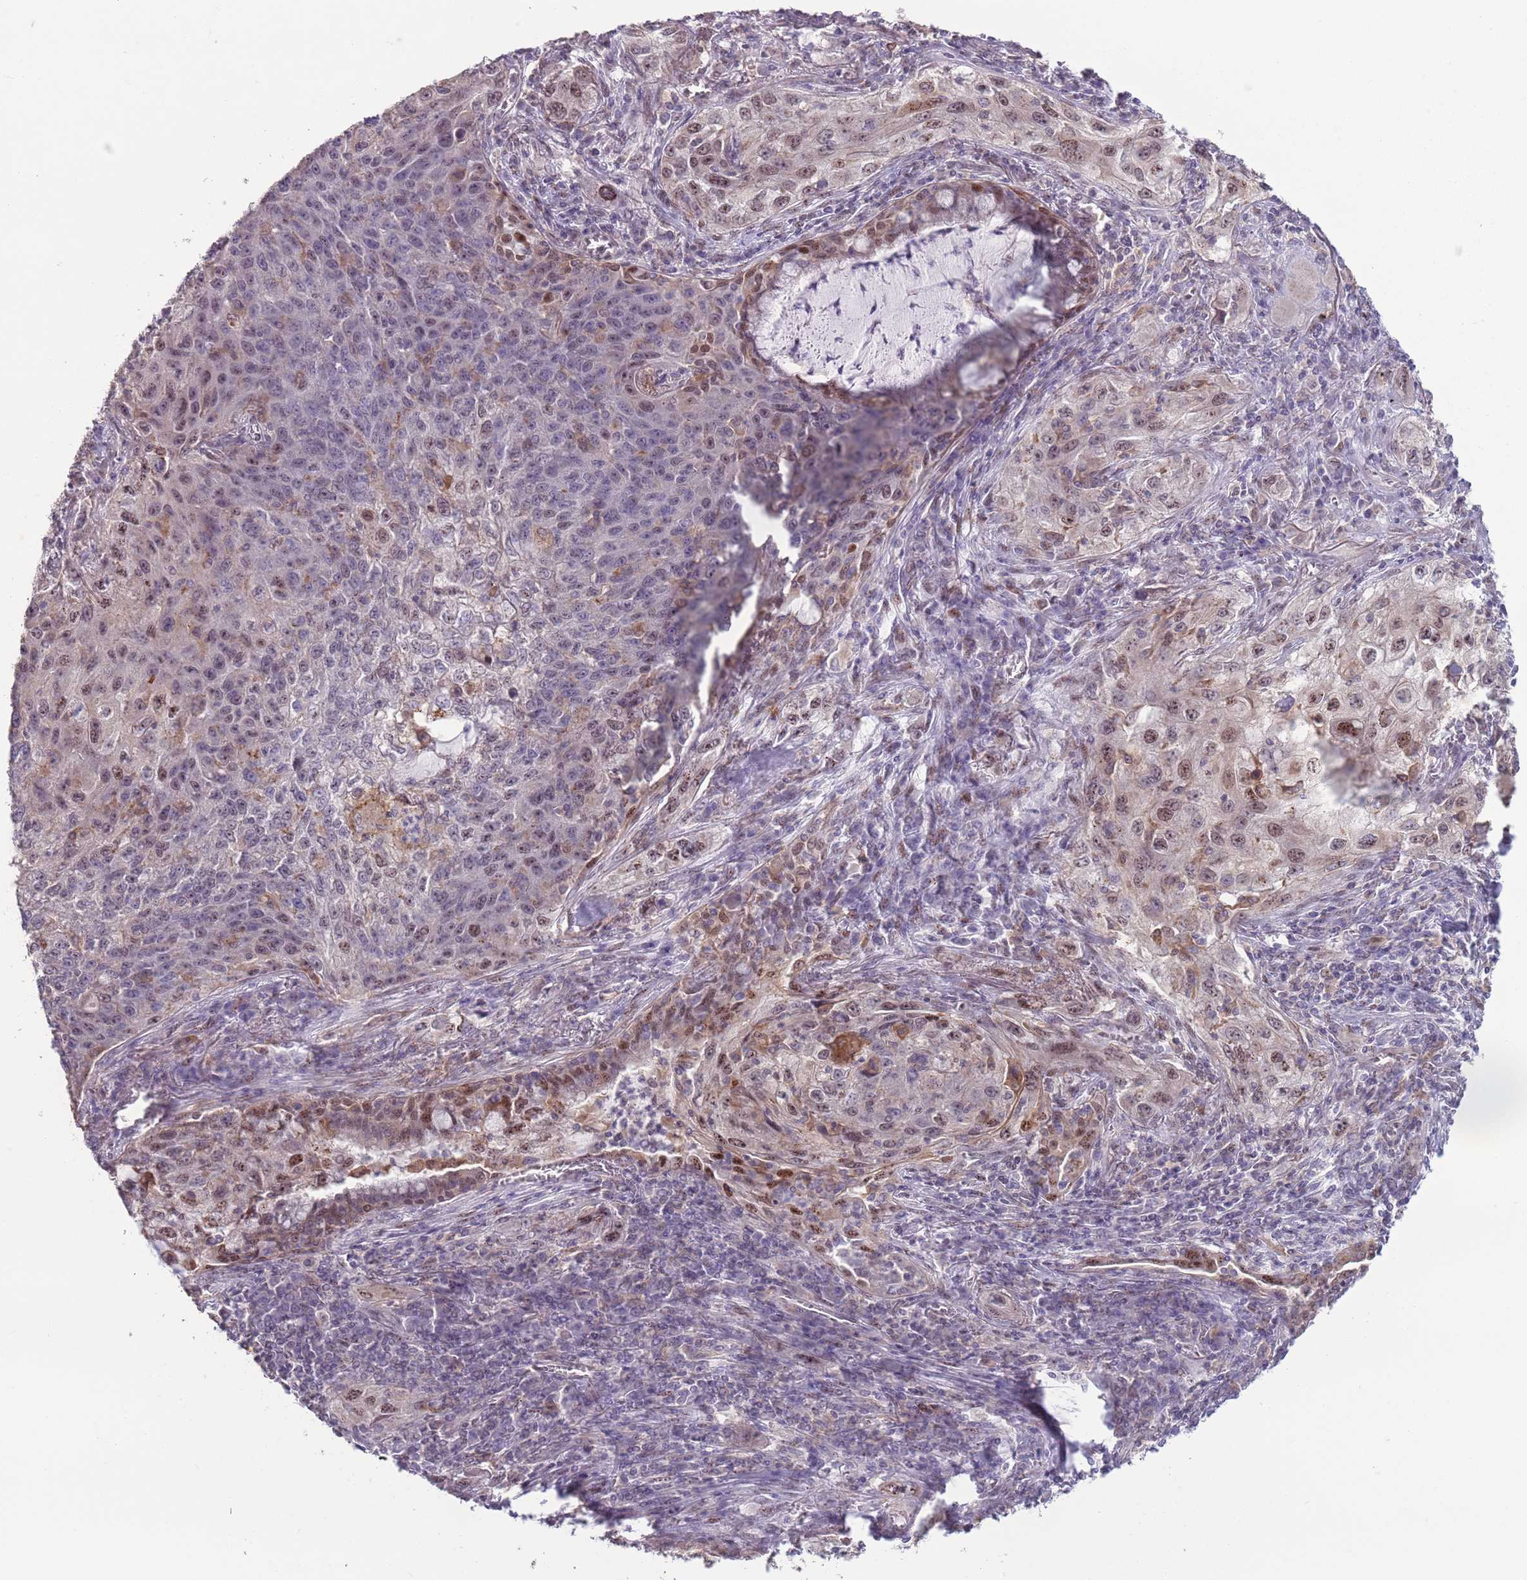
{"staining": {"intensity": "weak", "quantity": "25%-75%", "location": "nuclear"}, "tissue": "lung cancer", "cell_type": "Tumor cells", "image_type": "cancer", "snomed": [{"axis": "morphology", "description": "Squamous cell carcinoma, NOS"}, {"axis": "topography", "description": "Lung"}], "caption": "Protein analysis of lung cancer tissue exhibits weak nuclear staining in approximately 25%-75% of tumor cells.", "gene": "CAPN9", "patient": {"sex": "female", "age": 69}}